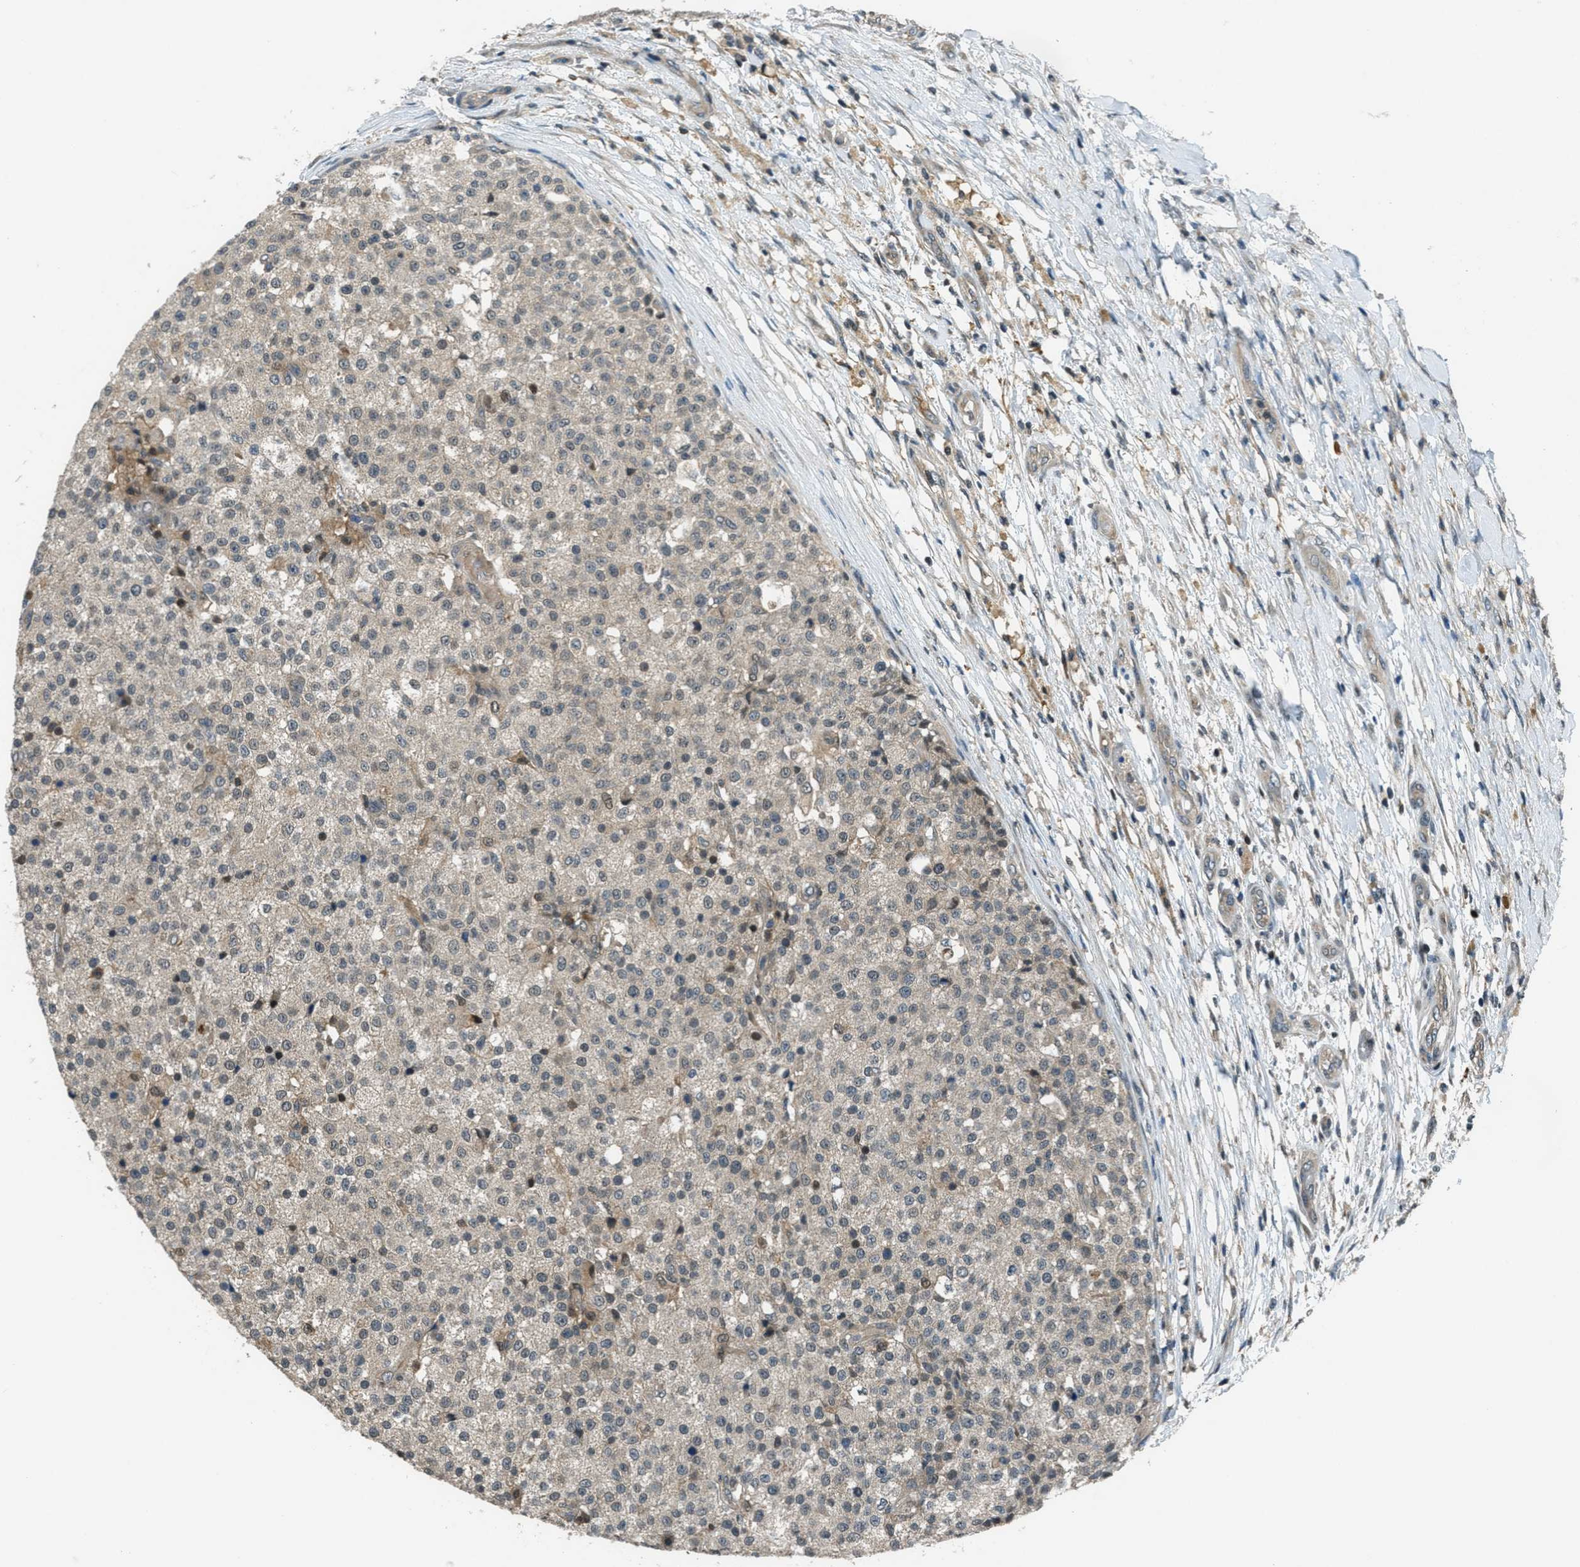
{"staining": {"intensity": "weak", "quantity": "25%-75%", "location": "cytoplasmic/membranous"}, "tissue": "testis cancer", "cell_type": "Tumor cells", "image_type": "cancer", "snomed": [{"axis": "morphology", "description": "Seminoma, NOS"}, {"axis": "topography", "description": "Testis"}], "caption": "Brown immunohistochemical staining in human seminoma (testis) shows weak cytoplasmic/membranous positivity in approximately 25%-75% of tumor cells.", "gene": "DUSP6", "patient": {"sex": "male", "age": 59}}